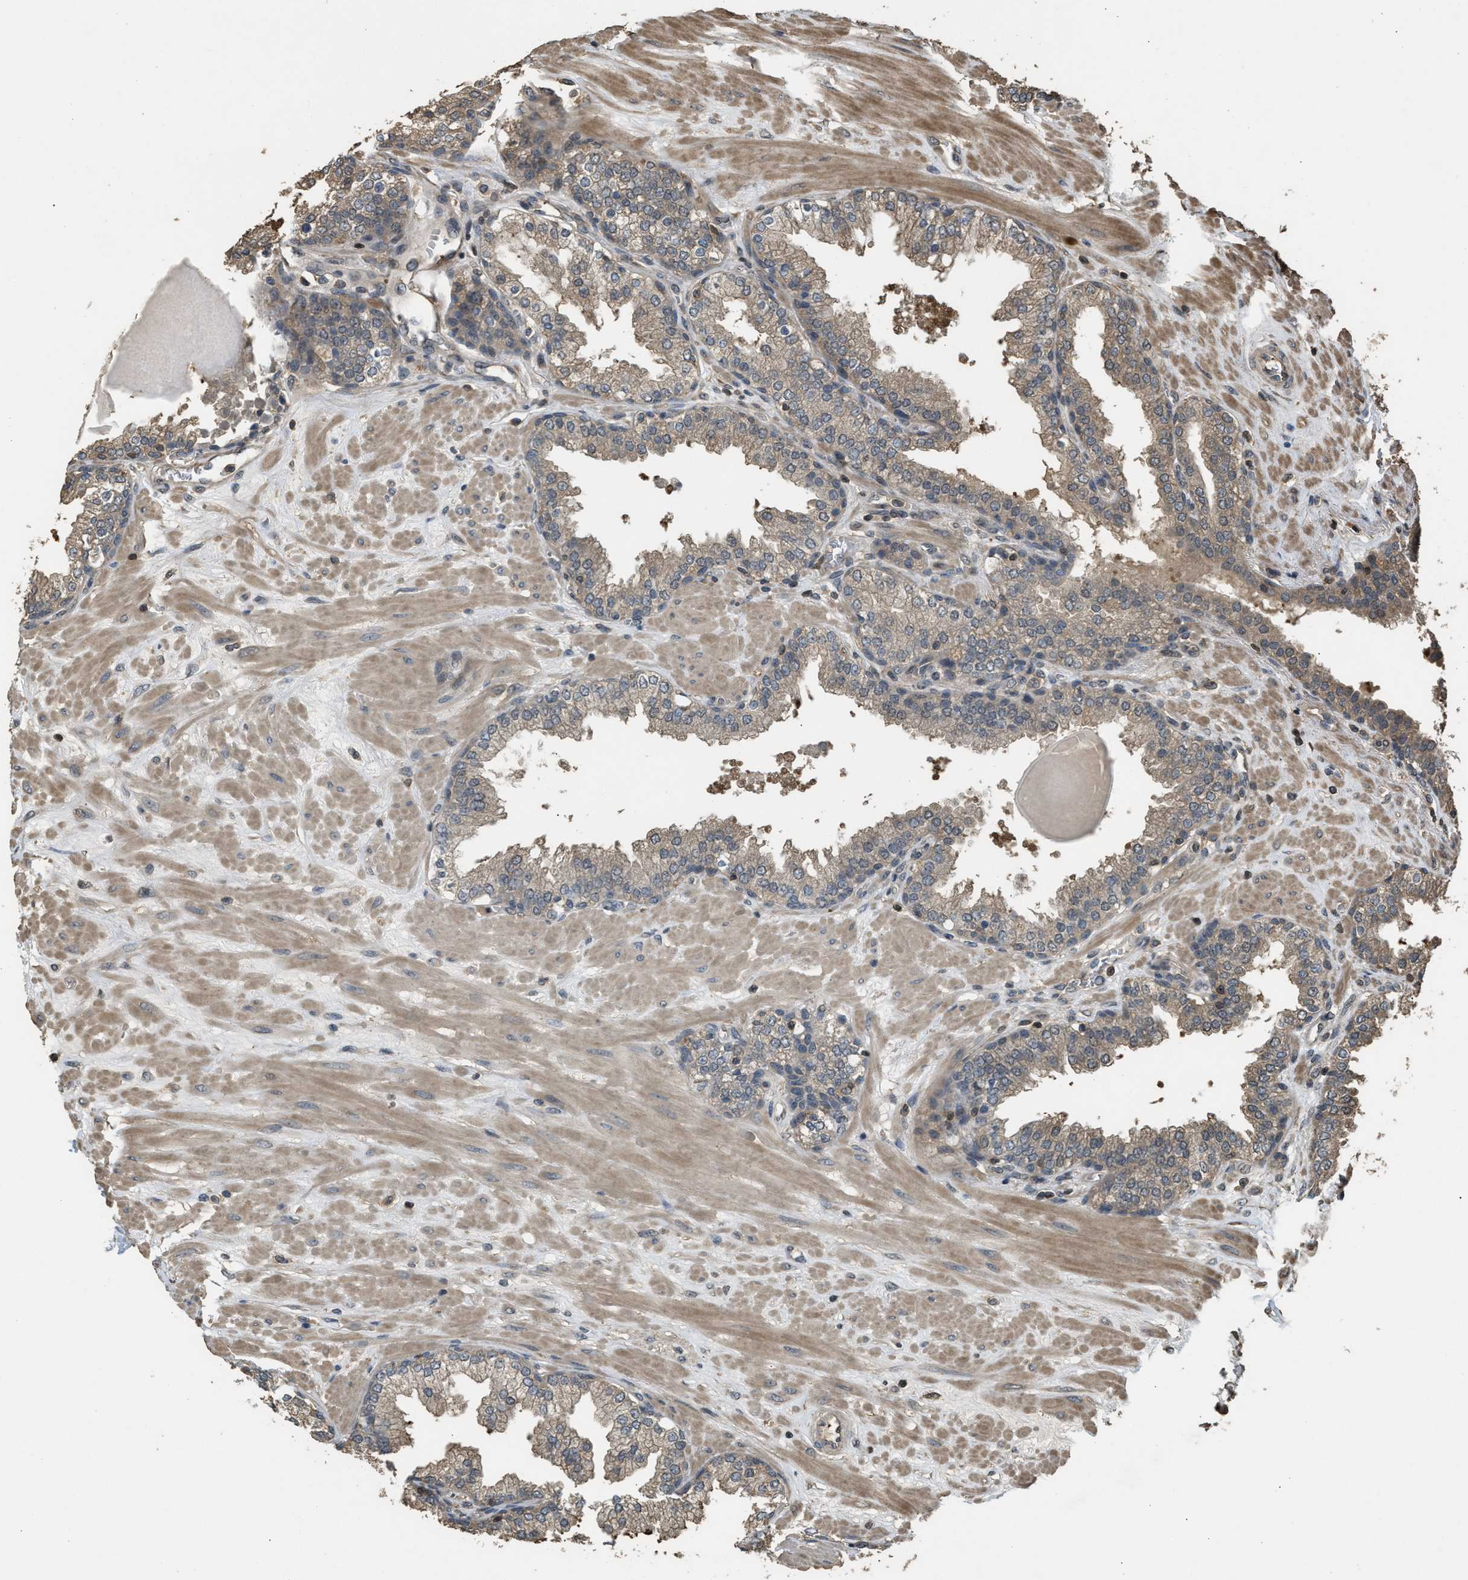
{"staining": {"intensity": "weak", "quantity": "25%-75%", "location": "cytoplasmic/membranous"}, "tissue": "prostate", "cell_type": "Glandular cells", "image_type": "normal", "snomed": [{"axis": "morphology", "description": "Normal tissue, NOS"}, {"axis": "topography", "description": "Prostate"}], "caption": "Weak cytoplasmic/membranous protein positivity is present in approximately 25%-75% of glandular cells in prostate.", "gene": "ARHGDIA", "patient": {"sex": "male", "age": 51}}